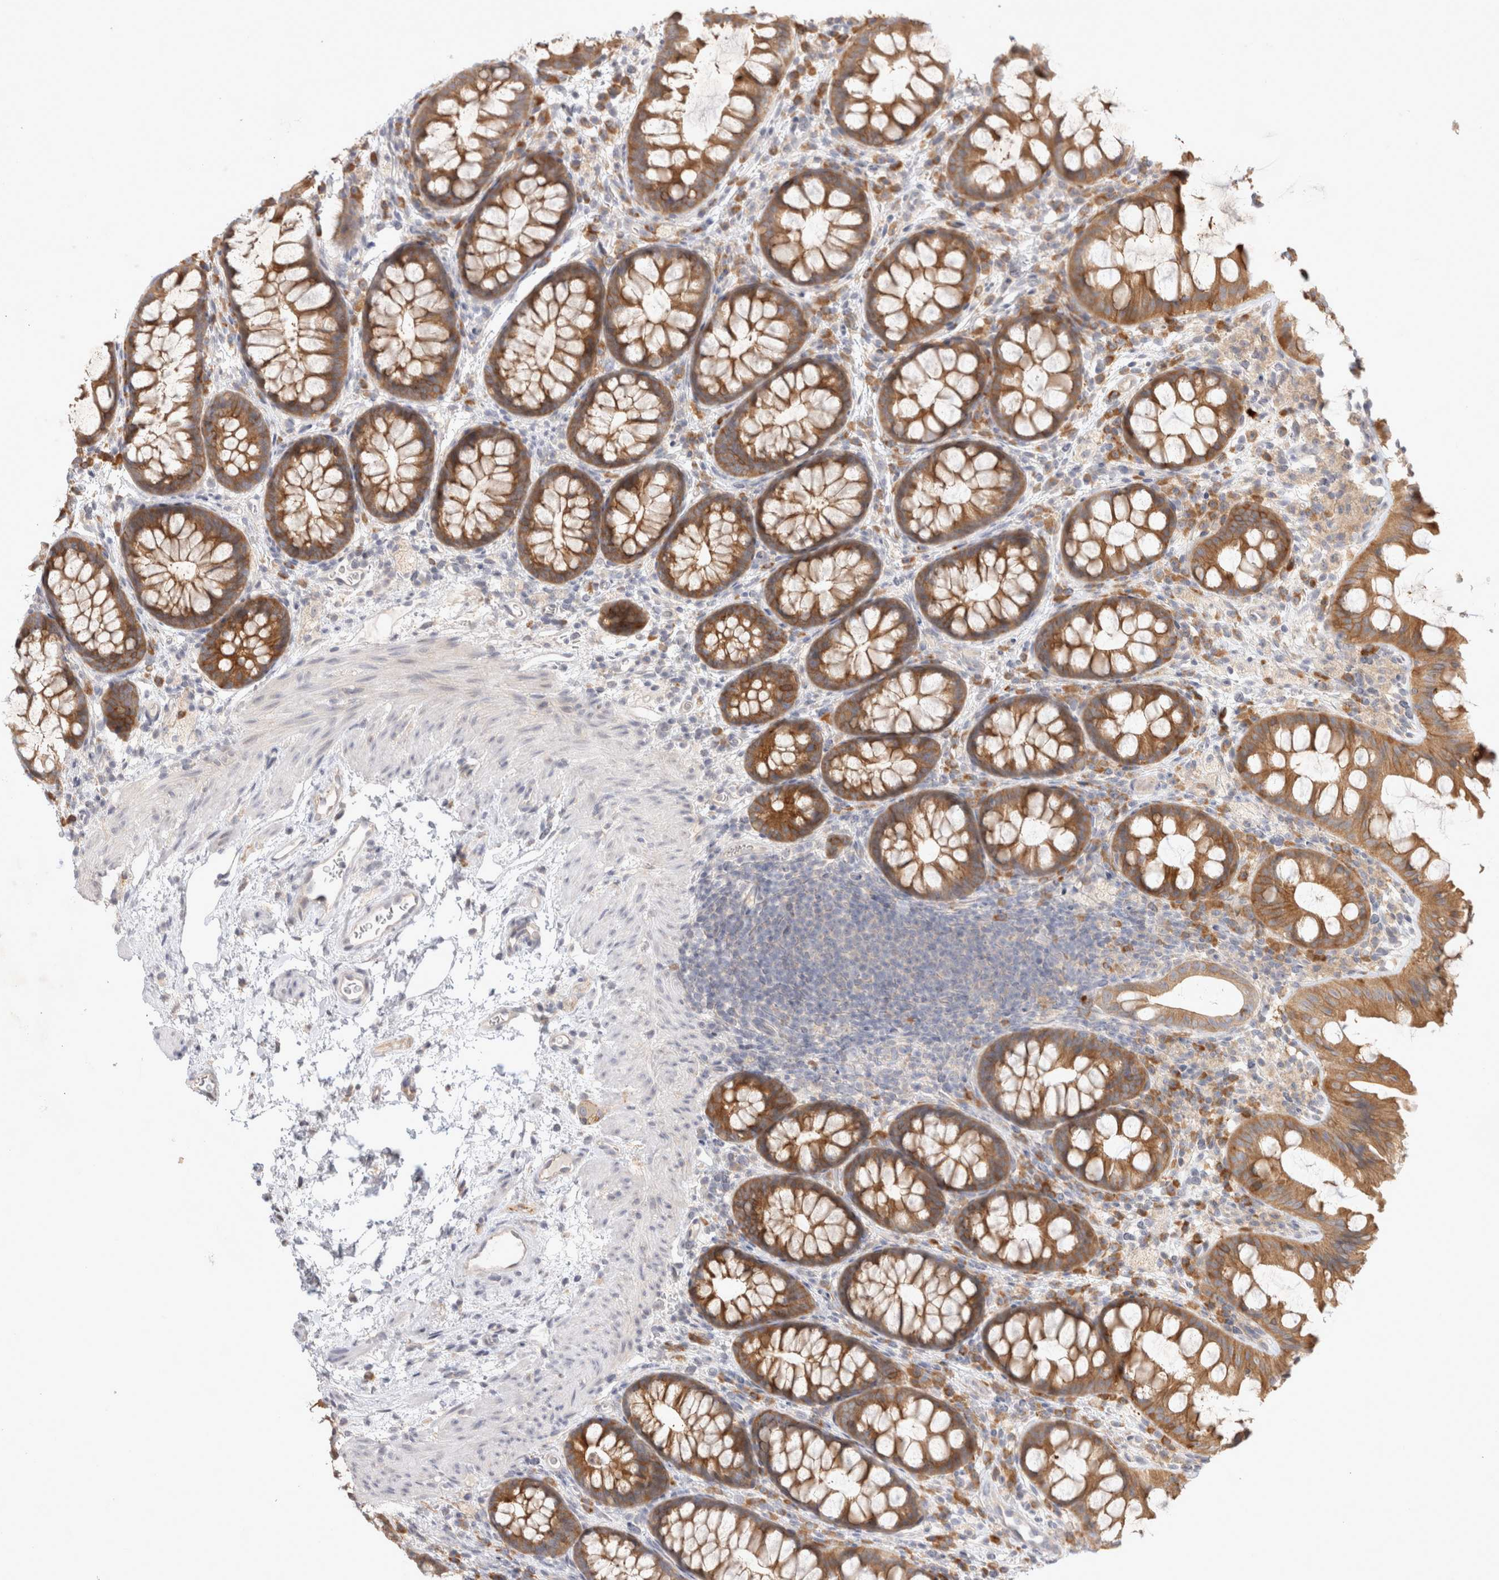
{"staining": {"intensity": "negative", "quantity": "none", "location": "none"}, "tissue": "colon", "cell_type": "Endothelial cells", "image_type": "normal", "snomed": [{"axis": "morphology", "description": "Normal tissue, NOS"}, {"axis": "topography", "description": "Colon"}], "caption": "Immunohistochemistry of benign colon demonstrates no positivity in endothelial cells. (Stains: DAB (3,3'-diaminobenzidine) IHC with hematoxylin counter stain, Microscopy: brightfield microscopy at high magnification).", "gene": "NEDD4L", "patient": {"sex": "female", "age": 62}}